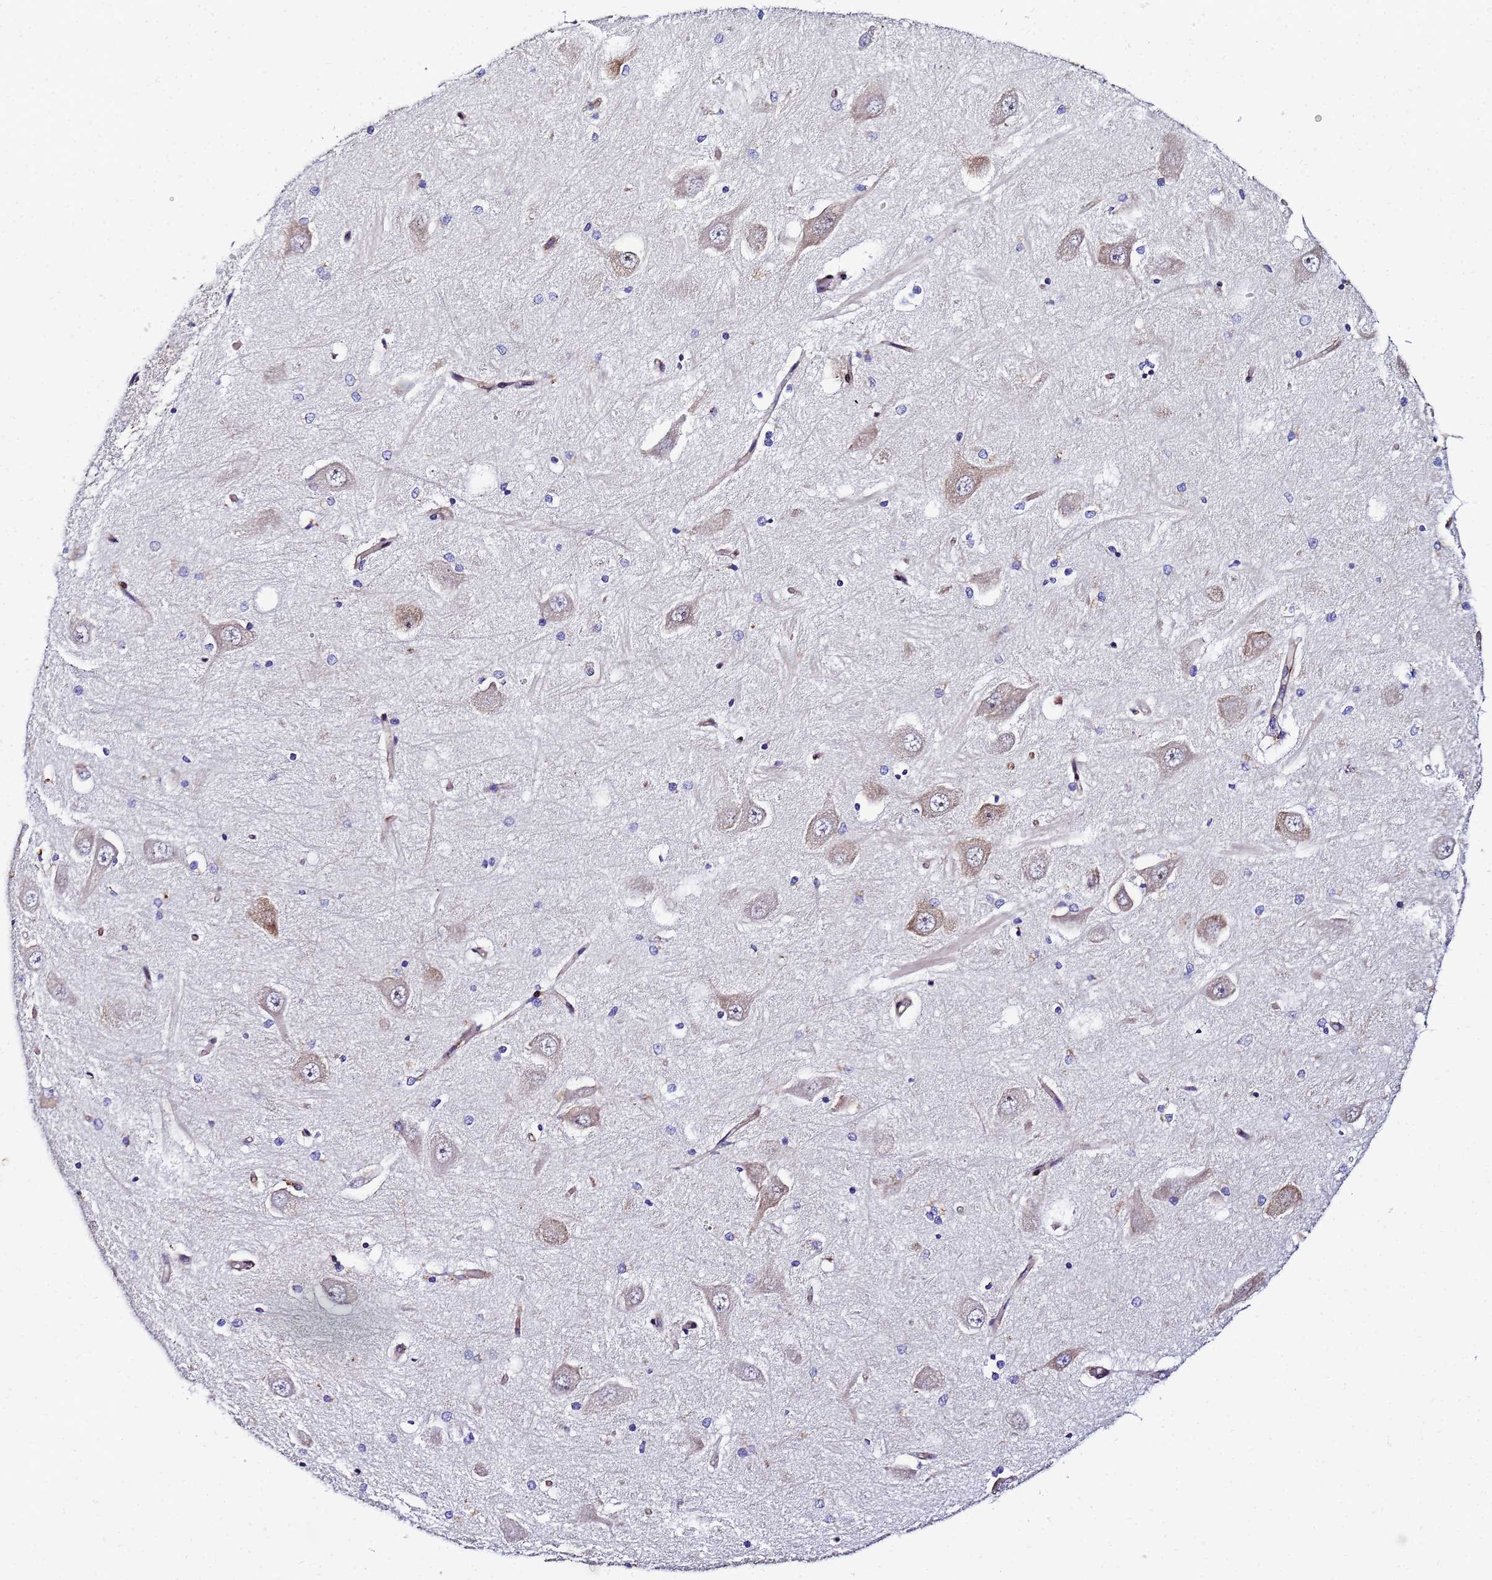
{"staining": {"intensity": "negative", "quantity": "none", "location": "none"}, "tissue": "hippocampus", "cell_type": "Glial cells", "image_type": "normal", "snomed": [{"axis": "morphology", "description": "Normal tissue, NOS"}, {"axis": "topography", "description": "Hippocampus"}], "caption": "Immunohistochemistry (IHC) image of benign hippocampus stained for a protein (brown), which reveals no positivity in glial cells.", "gene": "POM121C", "patient": {"sex": "male", "age": 45}}